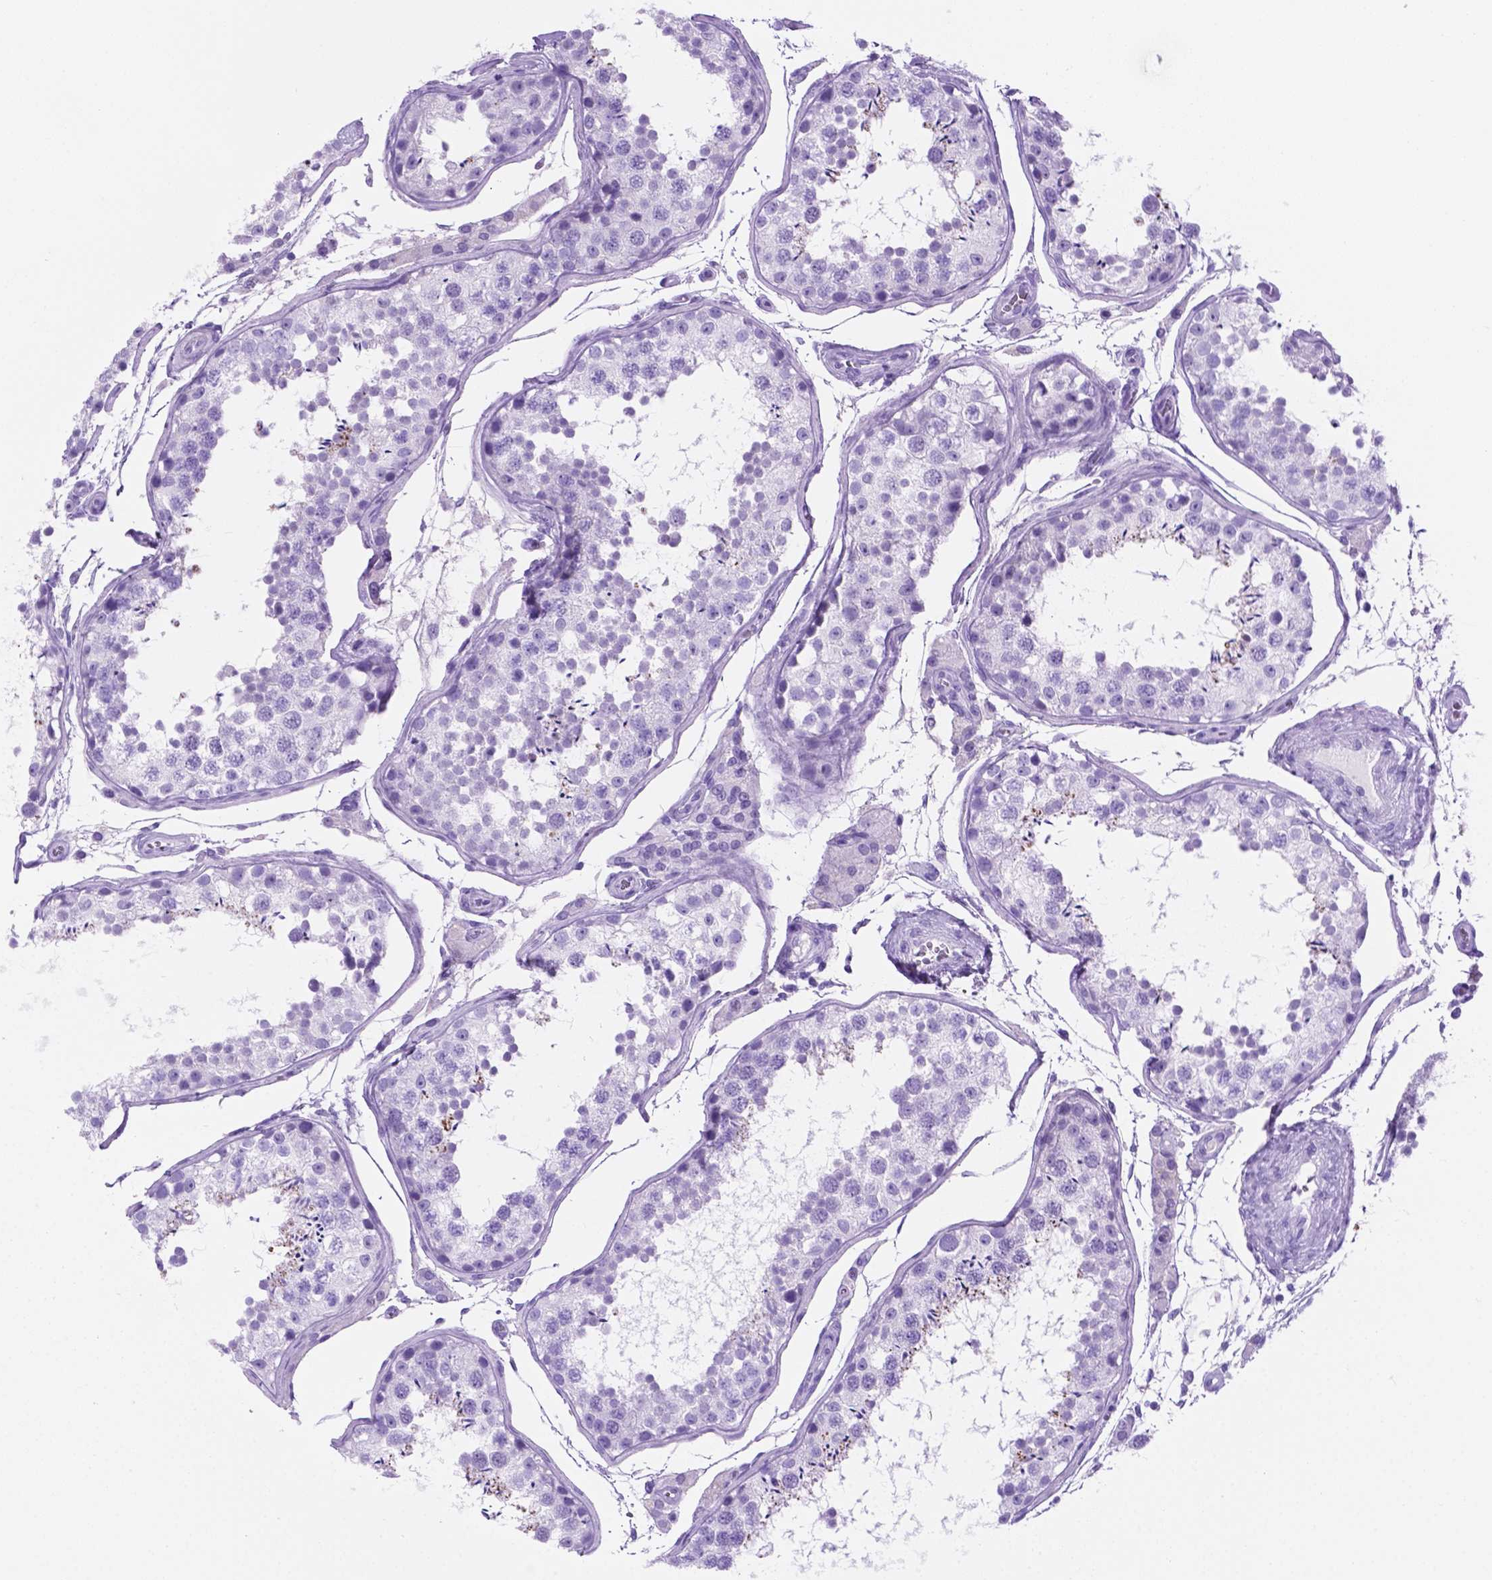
{"staining": {"intensity": "negative", "quantity": "none", "location": "none"}, "tissue": "testis", "cell_type": "Cells in seminiferous ducts", "image_type": "normal", "snomed": [{"axis": "morphology", "description": "Normal tissue, NOS"}, {"axis": "topography", "description": "Testis"}], "caption": "DAB immunohistochemical staining of benign testis shows no significant staining in cells in seminiferous ducts.", "gene": "C17orf107", "patient": {"sex": "male", "age": 29}}